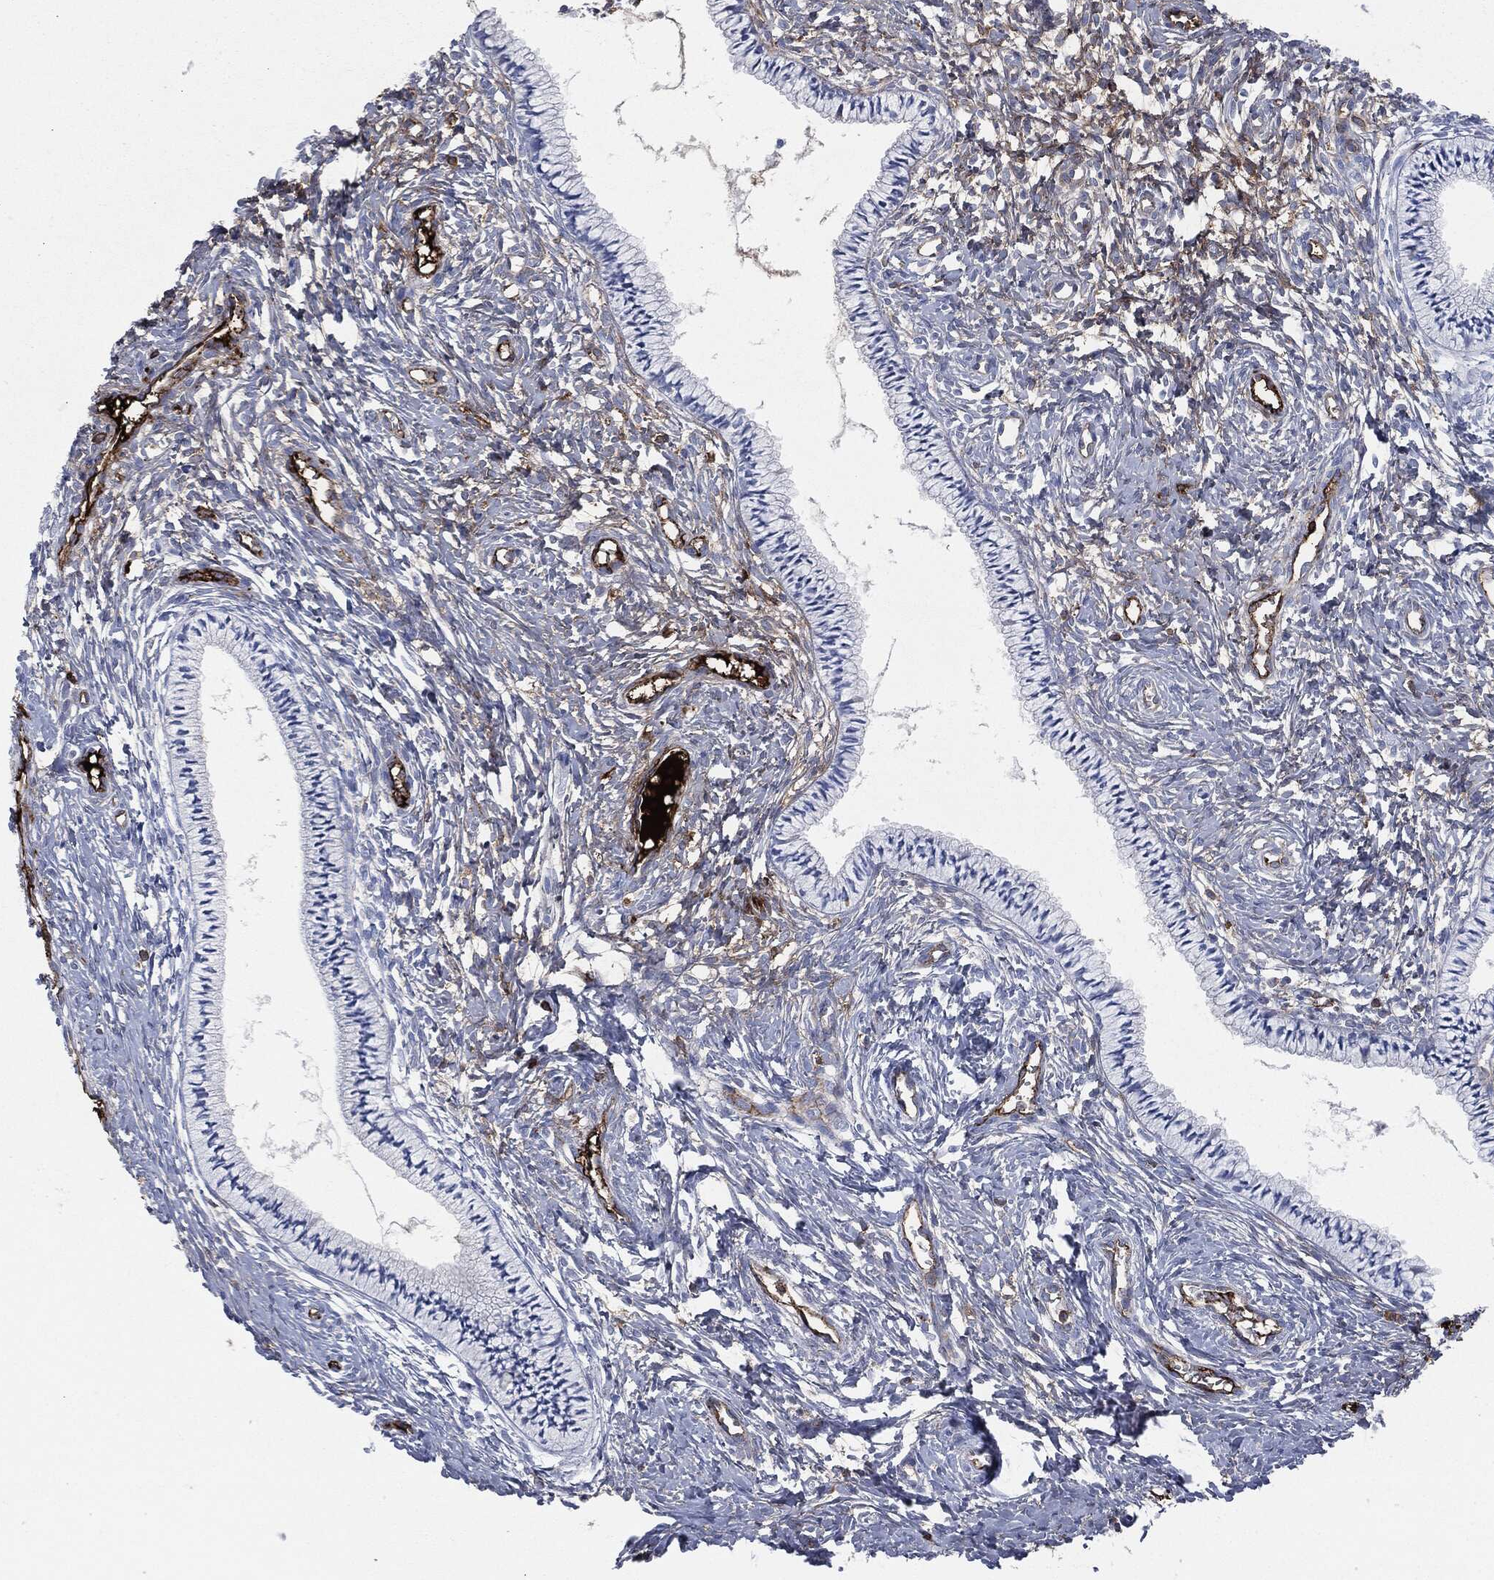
{"staining": {"intensity": "negative", "quantity": "none", "location": "none"}, "tissue": "cervix", "cell_type": "Glandular cells", "image_type": "normal", "snomed": [{"axis": "morphology", "description": "Normal tissue, NOS"}, {"axis": "topography", "description": "Cervix"}], "caption": "This is an immunohistochemistry image of benign human cervix. There is no expression in glandular cells.", "gene": "APOB", "patient": {"sex": "female", "age": 39}}